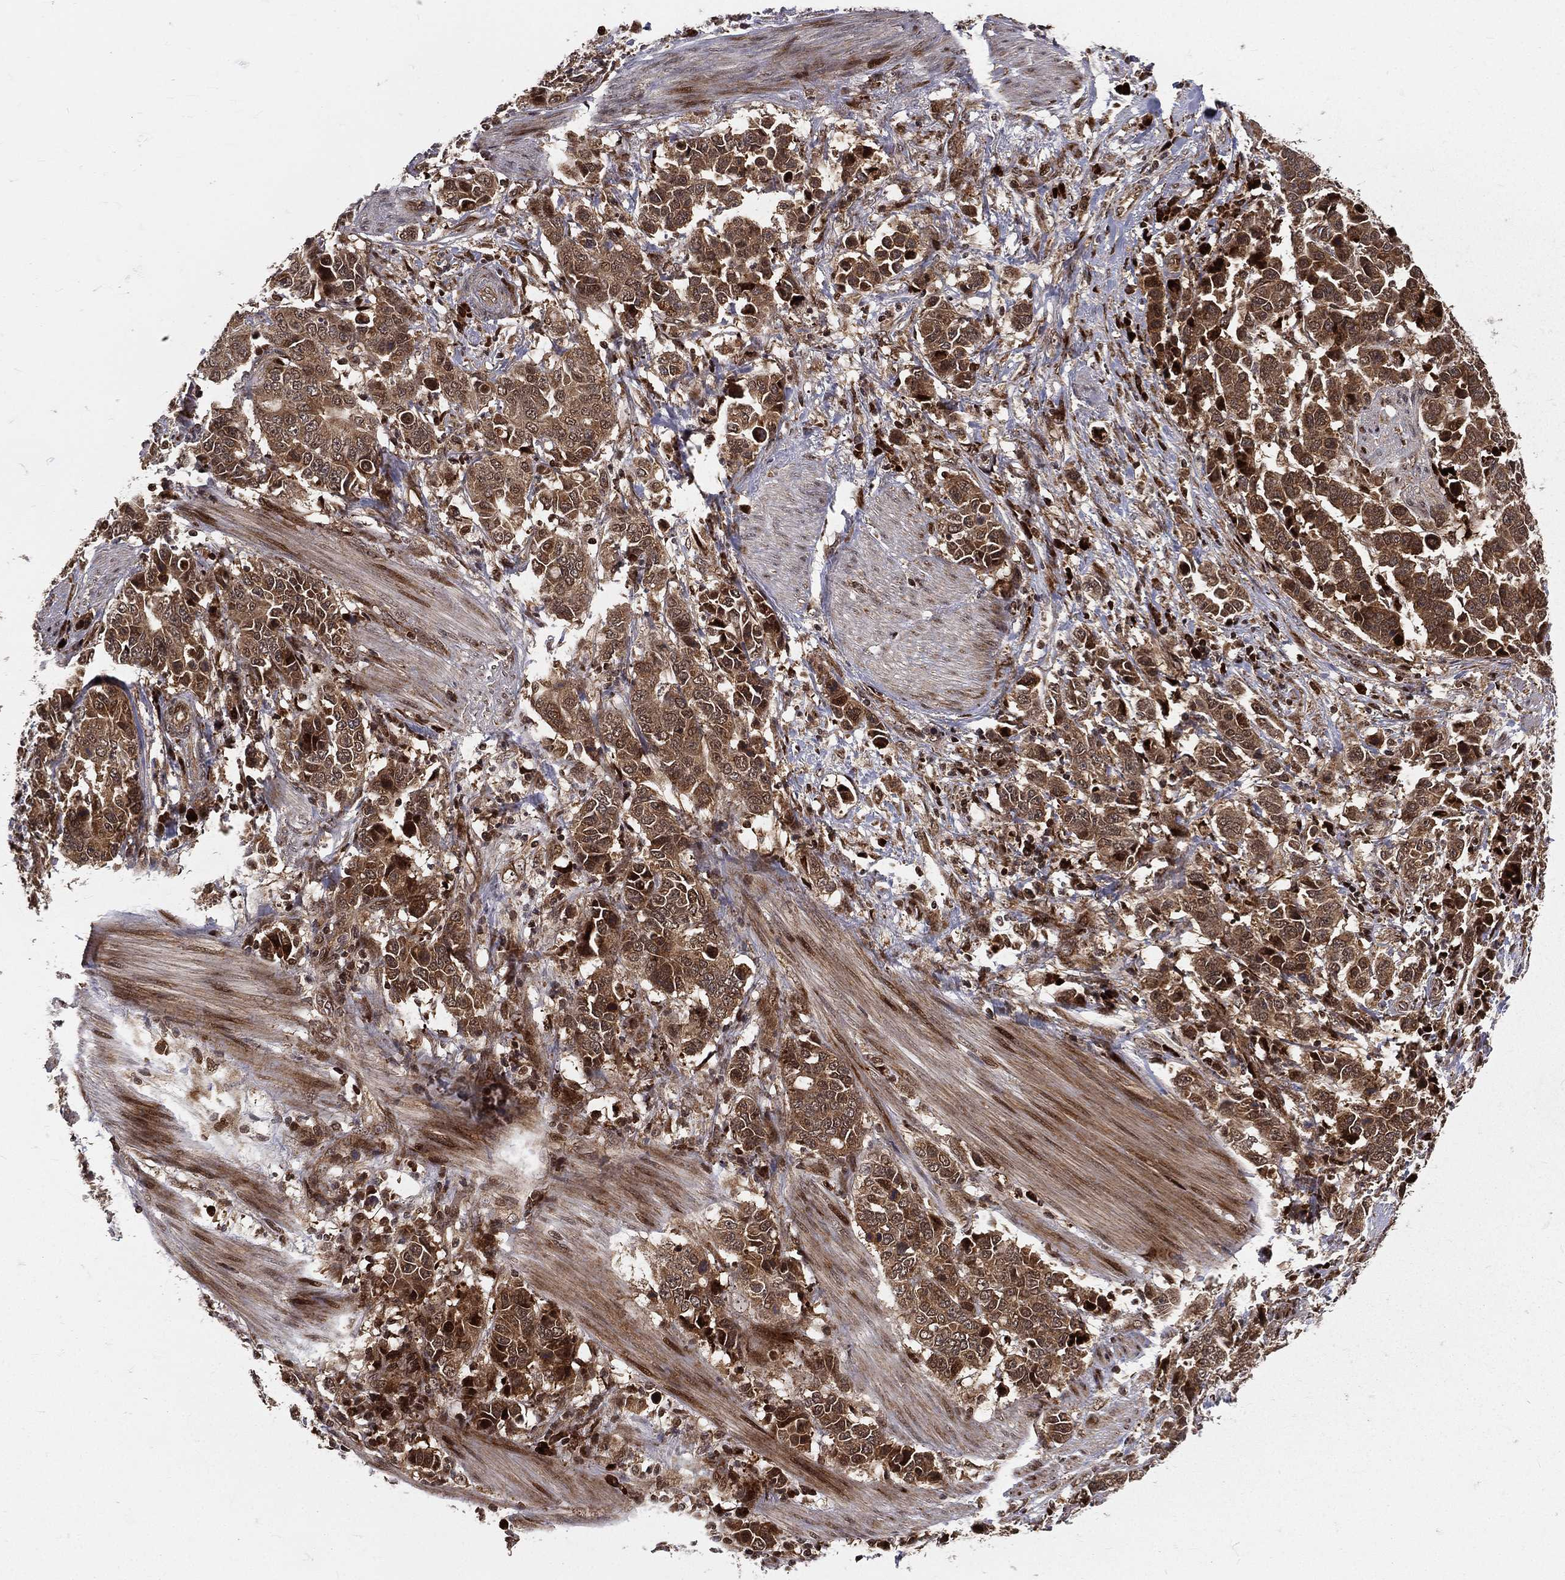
{"staining": {"intensity": "strong", "quantity": ">75%", "location": "cytoplasmic/membranous,nuclear"}, "tissue": "stomach cancer", "cell_type": "Tumor cells", "image_type": "cancer", "snomed": [{"axis": "morphology", "description": "Adenocarcinoma, NOS"}, {"axis": "topography", "description": "Stomach, upper"}], "caption": "Stomach adenocarcinoma stained with DAB (3,3'-diaminobenzidine) IHC exhibits high levels of strong cytoplasmic/membranous and nuclear staining in approximately >75% of tumor cells.", "gene": "MDM2", "patient": {"sex": "male", "age": 69}}